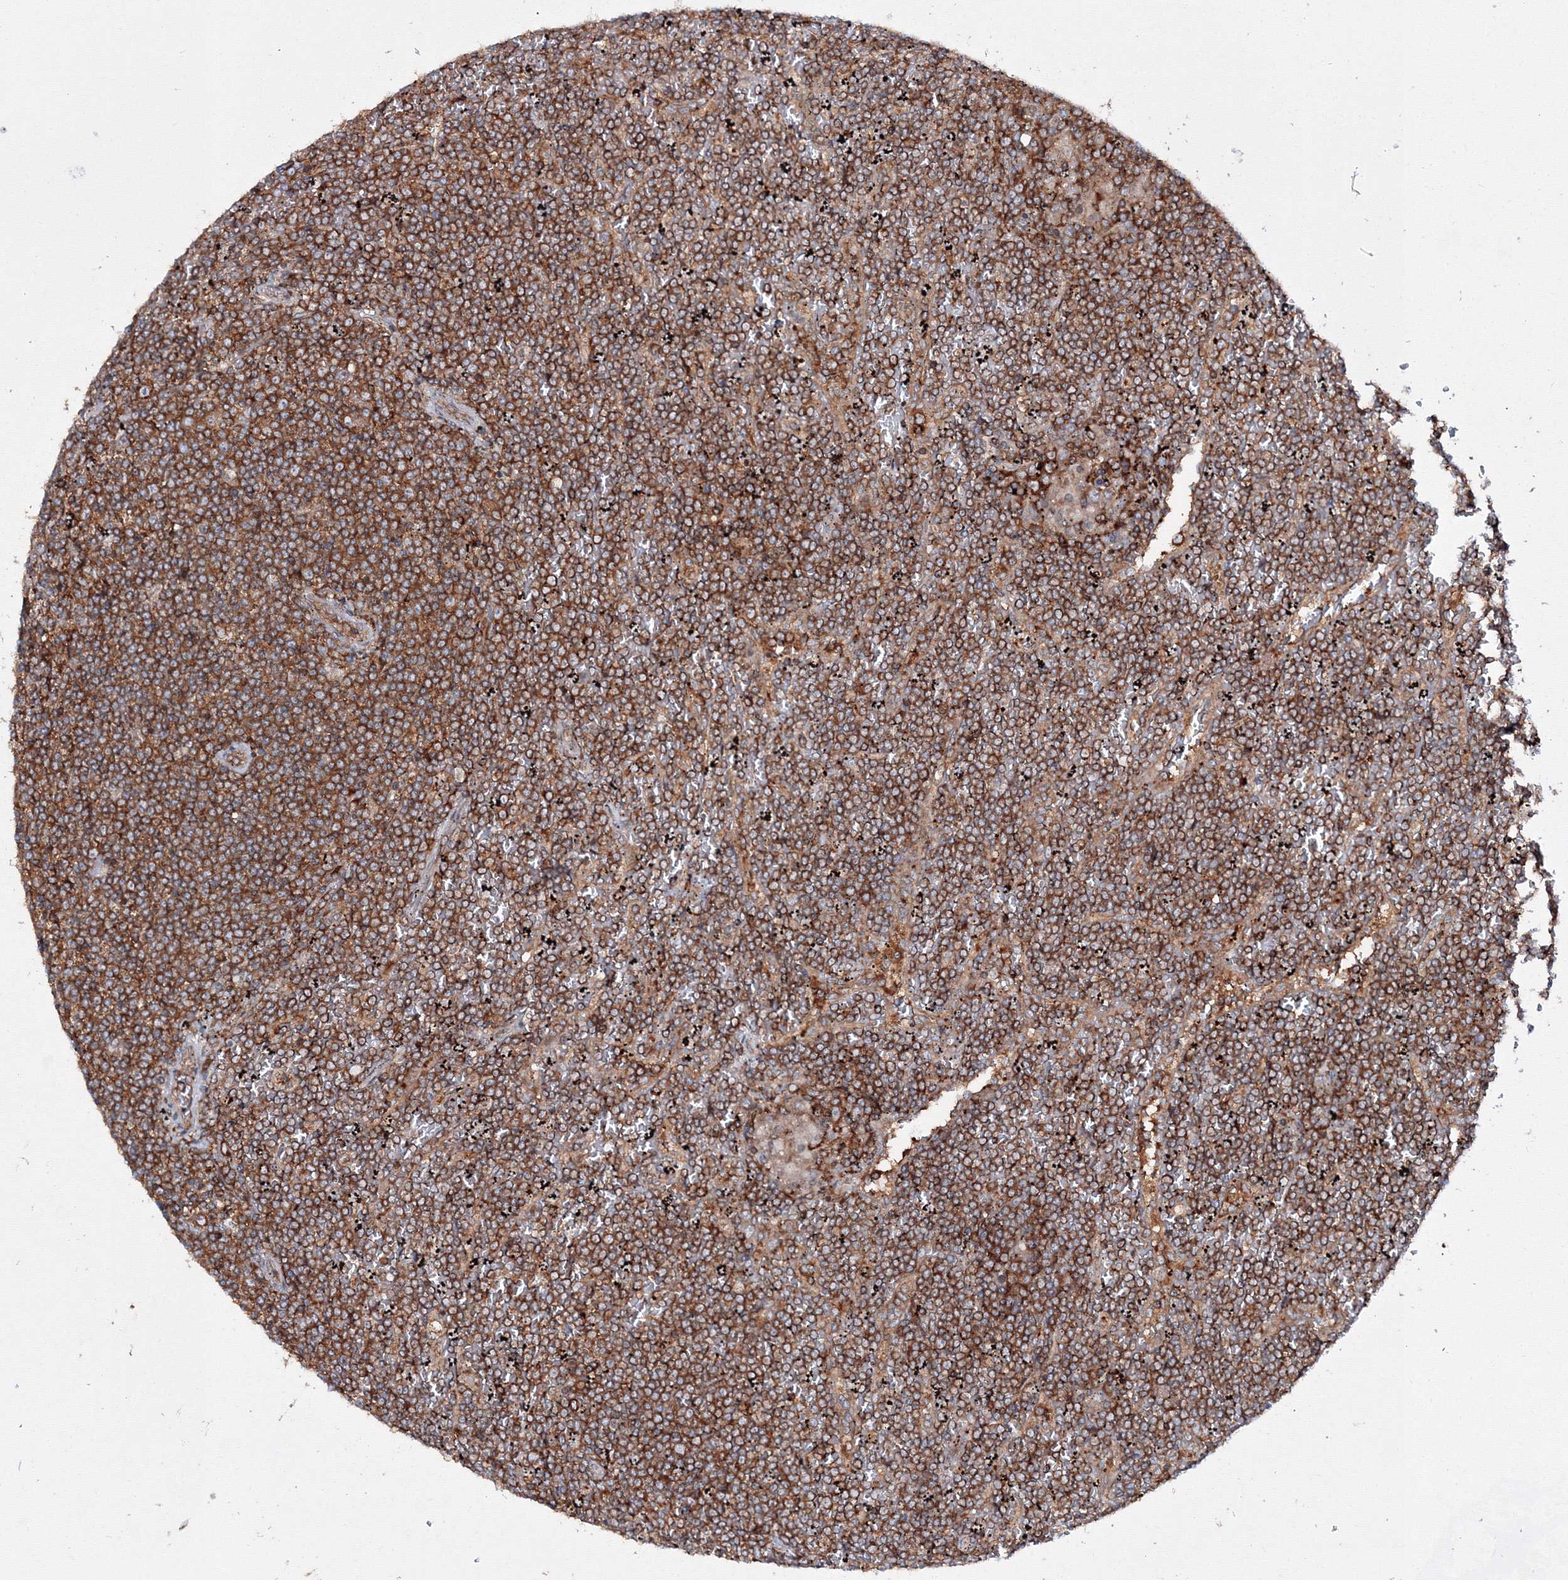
{"staining": {"intensity": "strong", "quantity": ">75%", "location": "cytoplasmic/membranous"}, "tissue": "lymphoma", "cell_type": "Tumor cells", "image_type": "cancer", "snomed": [{"axis": "morphology", "description": "Malignant lymphoma, non-Hodgkin's type, Low grade"}, {"axis": "topography", "description": "Spleen"}], "caption": "Malignant lymphoma, non-Hodgkin's type (low-grade) stained with a protein marker reveals strong staining in tumor cells.", "gene": "HARS1", "patient": {"sex": "female", "age": 19}}